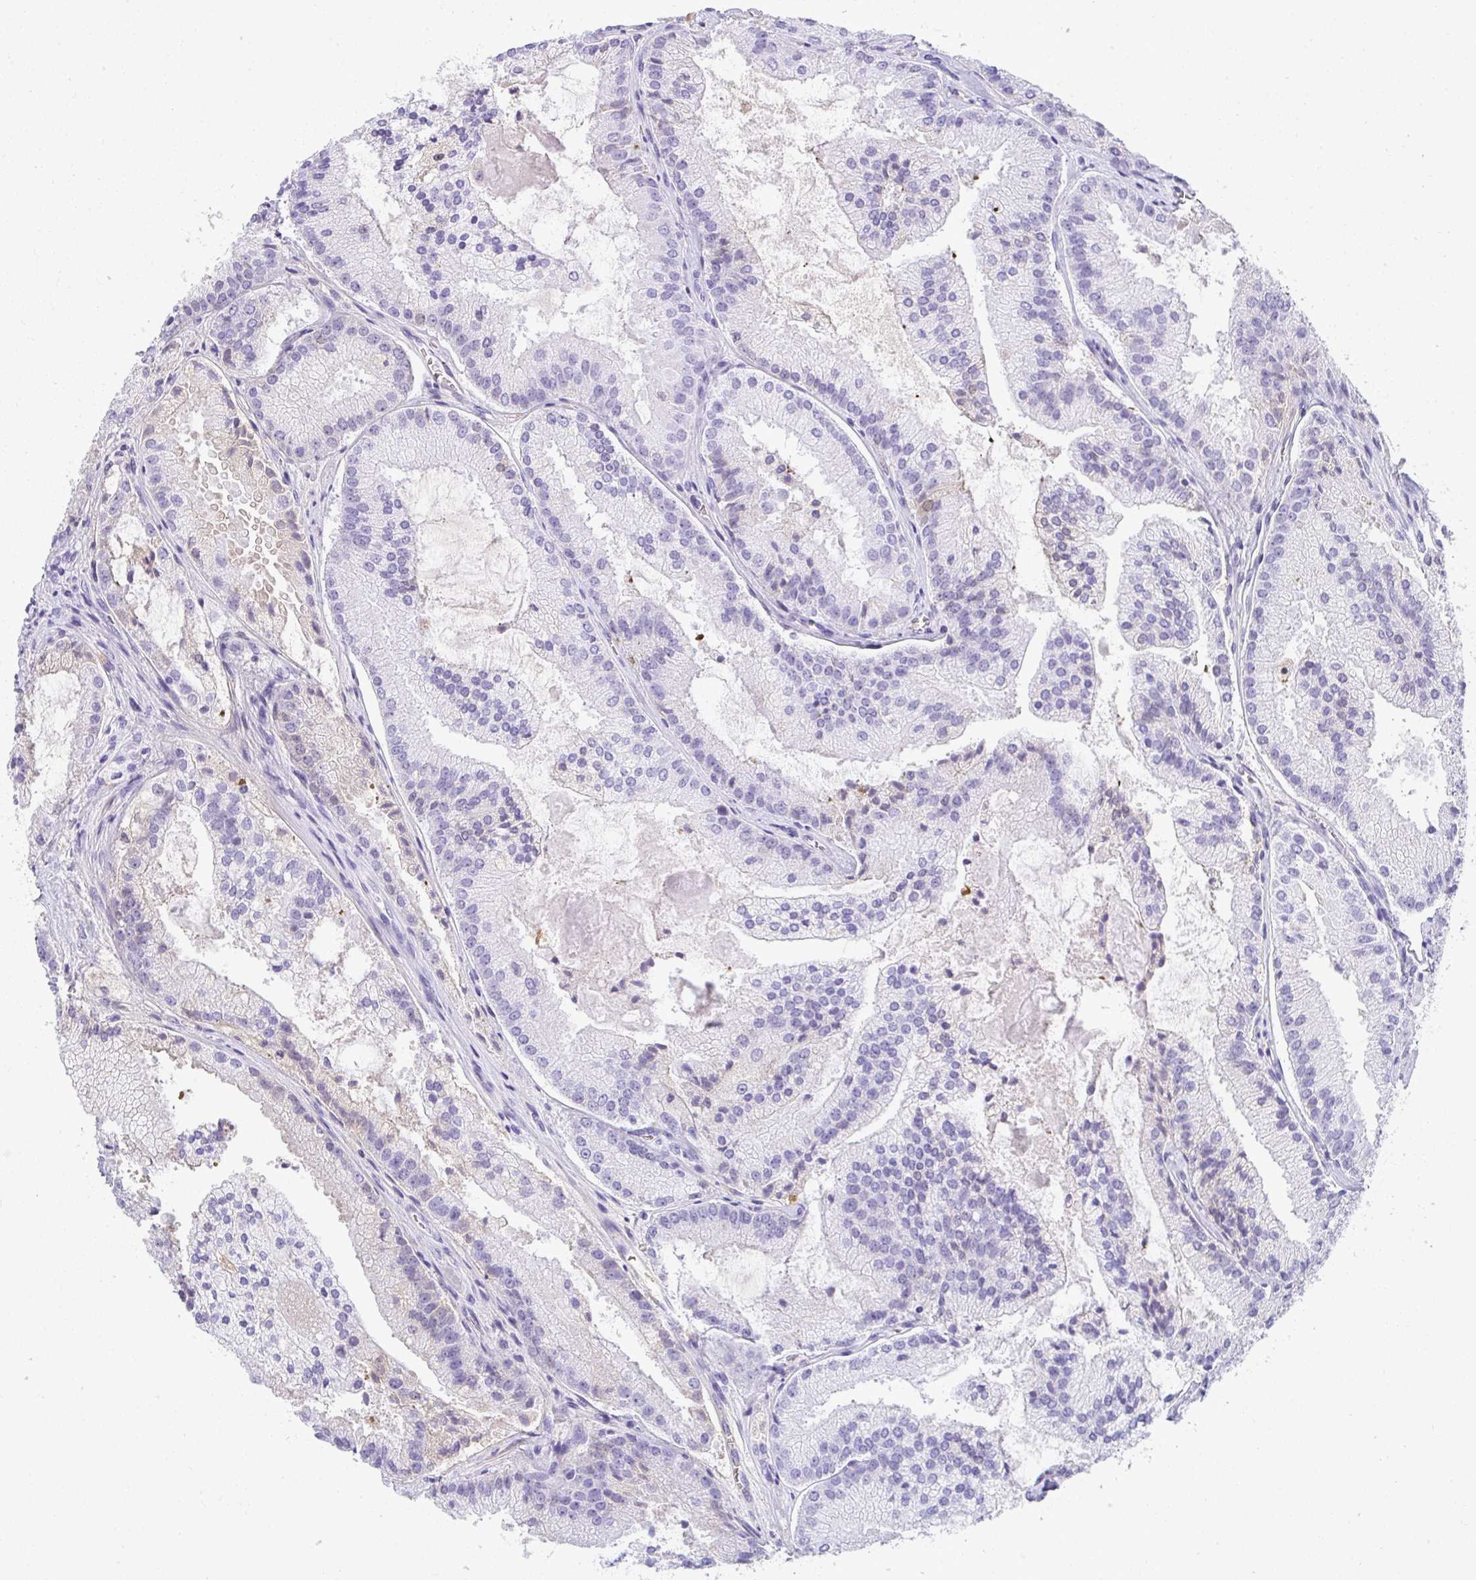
{"staining": {"intensity": "negative", "quantity": "none", "location": "none"}, "tissue": "prostate cancer", "cell_type": "Tumor cells", "image_type": "cancer", "snomed": [{"axis": "morphology", "description": "Adenocarcinoma, High grade"}, {"axis": "topography", "description": "Prostate"}], "caption": "The IHC micrograph has no significant expression in tumor cells of prostate adenocarcinoma (high-grade) tissue.", "gene": "ZSWIM3", "patient": {"sex": "male", "age": 73}}